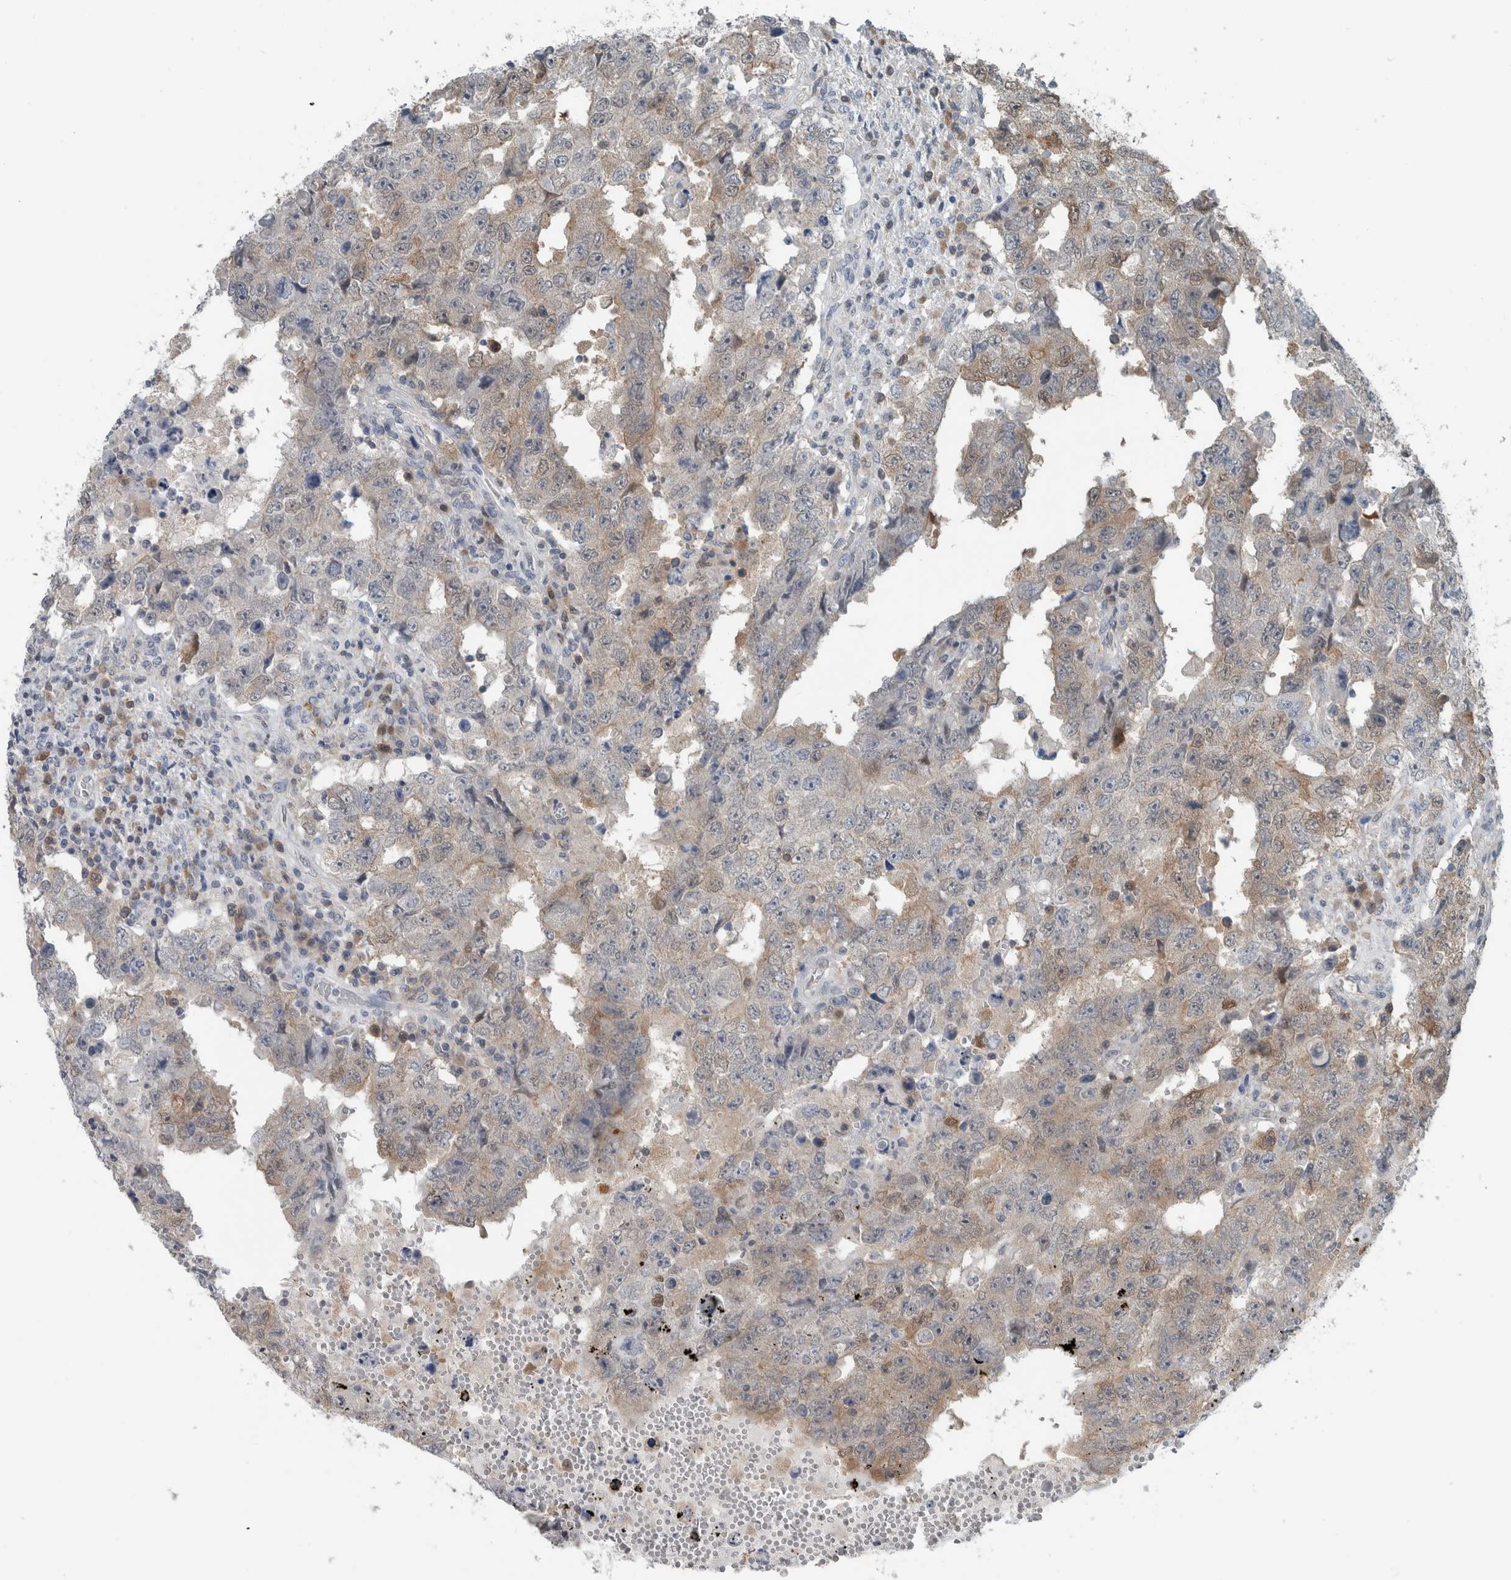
{"staining": {"intensity": "weak", "quantity": "25%-75%", "location": "cytoplasmic/membranous"}, "tissue": "testis cancer", "cell_type": "Tumor cells", "image_type": "cancer", "snomed": [{"axis": "morphology", "description": "Carcinoma, Embryonal, NOS"}, {"axis": "topography", "description": "Testis"}], "caption": "Embryonal carcinoma (testis) stained with immunohistochemistry exhibits weak cytoplasmic/membranous staining in approximately 25%-75% of tumor cells. (DAB (3,3'-diaminobenzidine) IHC with brightfield microscopy, high magnification).", "gene": "ACSF2", "patient": {"sex": "male", "age": 26}}